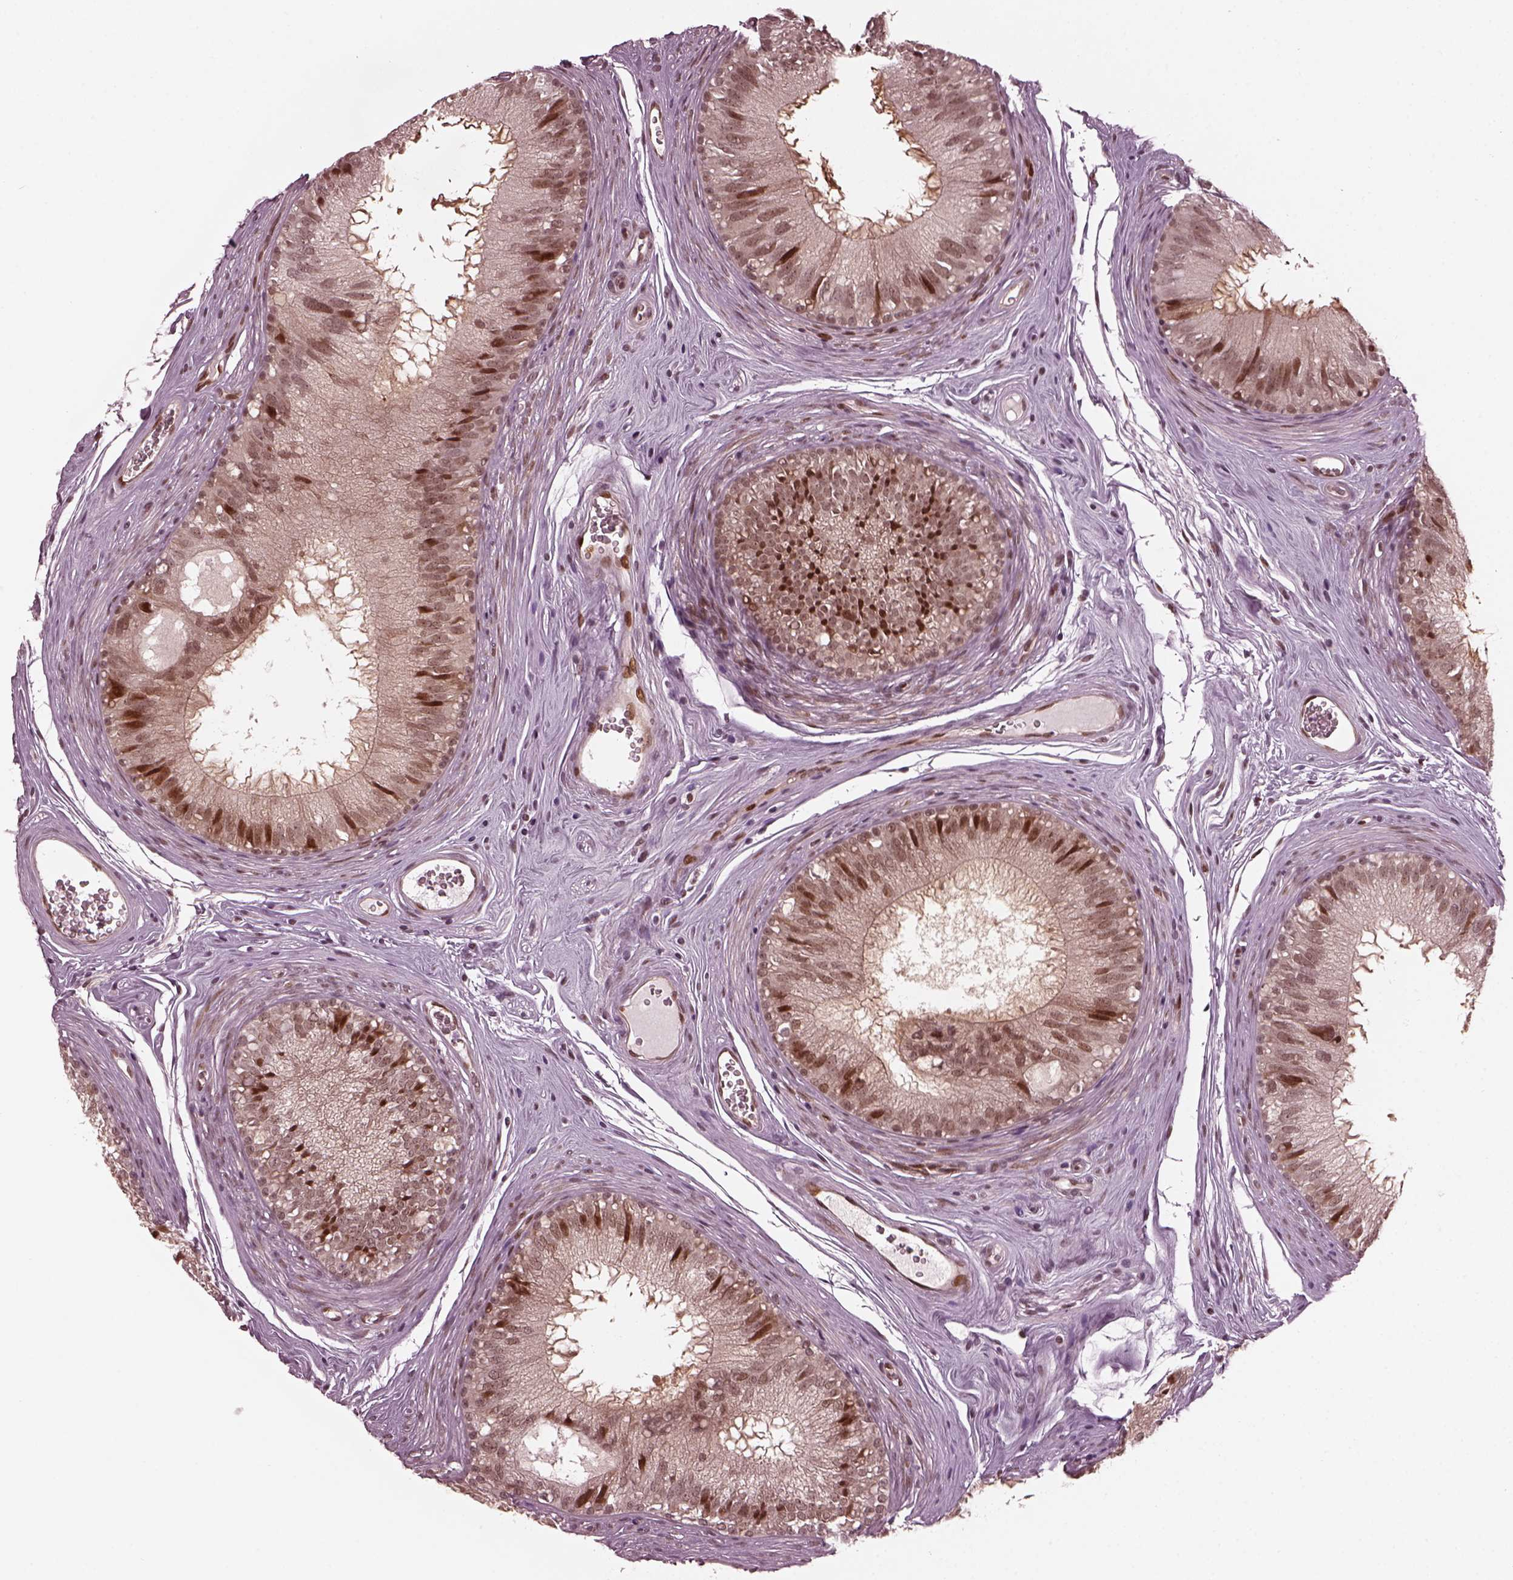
{"staining": {"intensity": "moderate", "quantity": "25%-75%", "location": "nuclear"}, "tissue": "epididymis", "cell_type": "Glandular cells", "image_type": "normal", "snomed": [{"axis": "morphology", "description": "Normal tissue, NOS"}, {"axis": "topography", "description": "Epididymis"}], "caption": "Normal epididymis displays moderate nuclear expression in about 25%-75% of glandular cells, visualized by immunohistochemistry.", "gene": "TRIB3", "patient": {"sex": "male", "age": 37}}